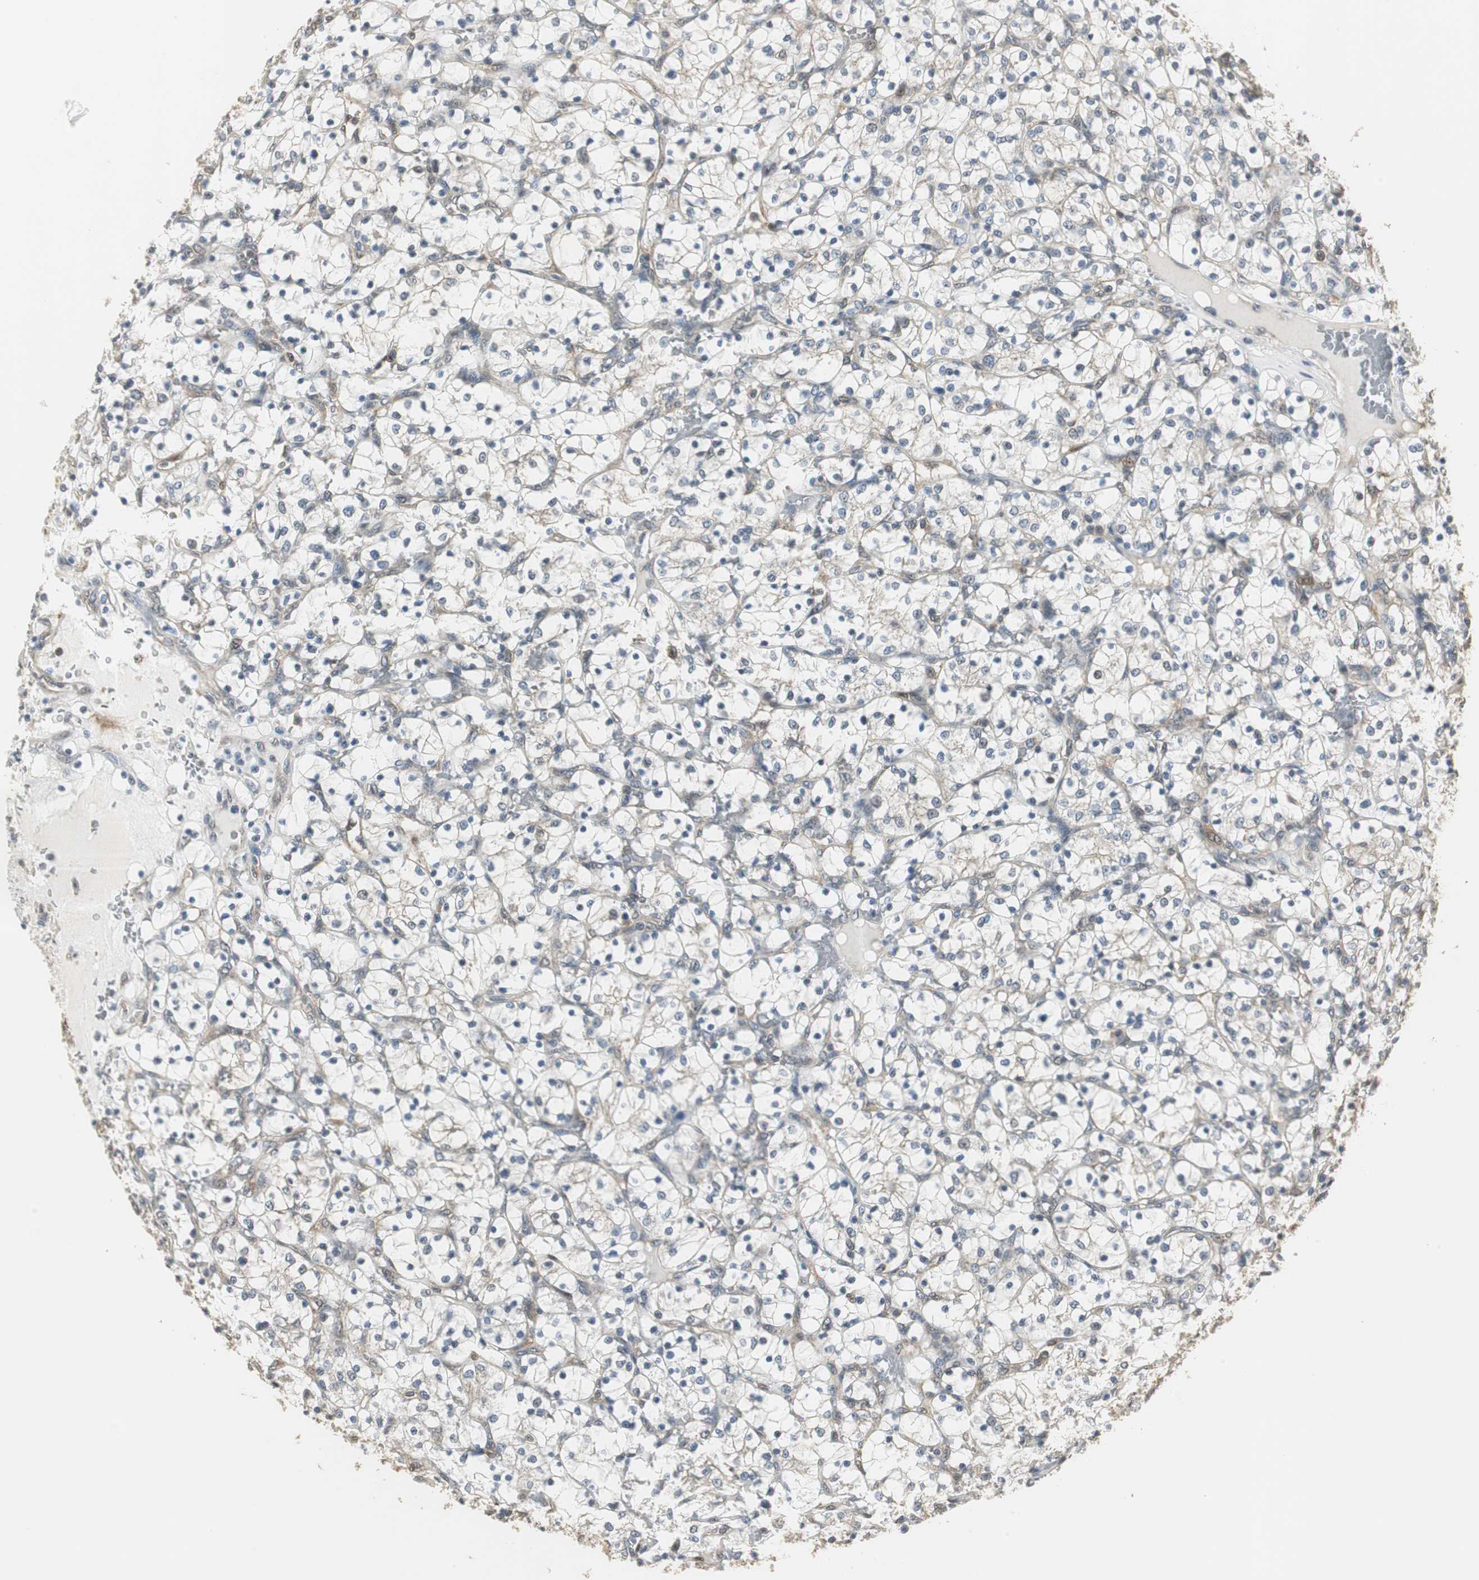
{"staining": {"intensity": "negative", "quantity": "none", "location": "none"}, "tissue": "renal cancer", "cell_type": "Tumor cells", "image_type": "cancer", "snomed": [{"axis": "morphology", "description": "Adenocarcinoma, NOS"}, {"axis": "topography", "description": "Kidney"}], "caption": "Protein analysis of adenocarcinoma (renal) displays no significant expression in tumor cells.", "gene": "CCT5", "patient": {"sex": "female", "age": 69}}